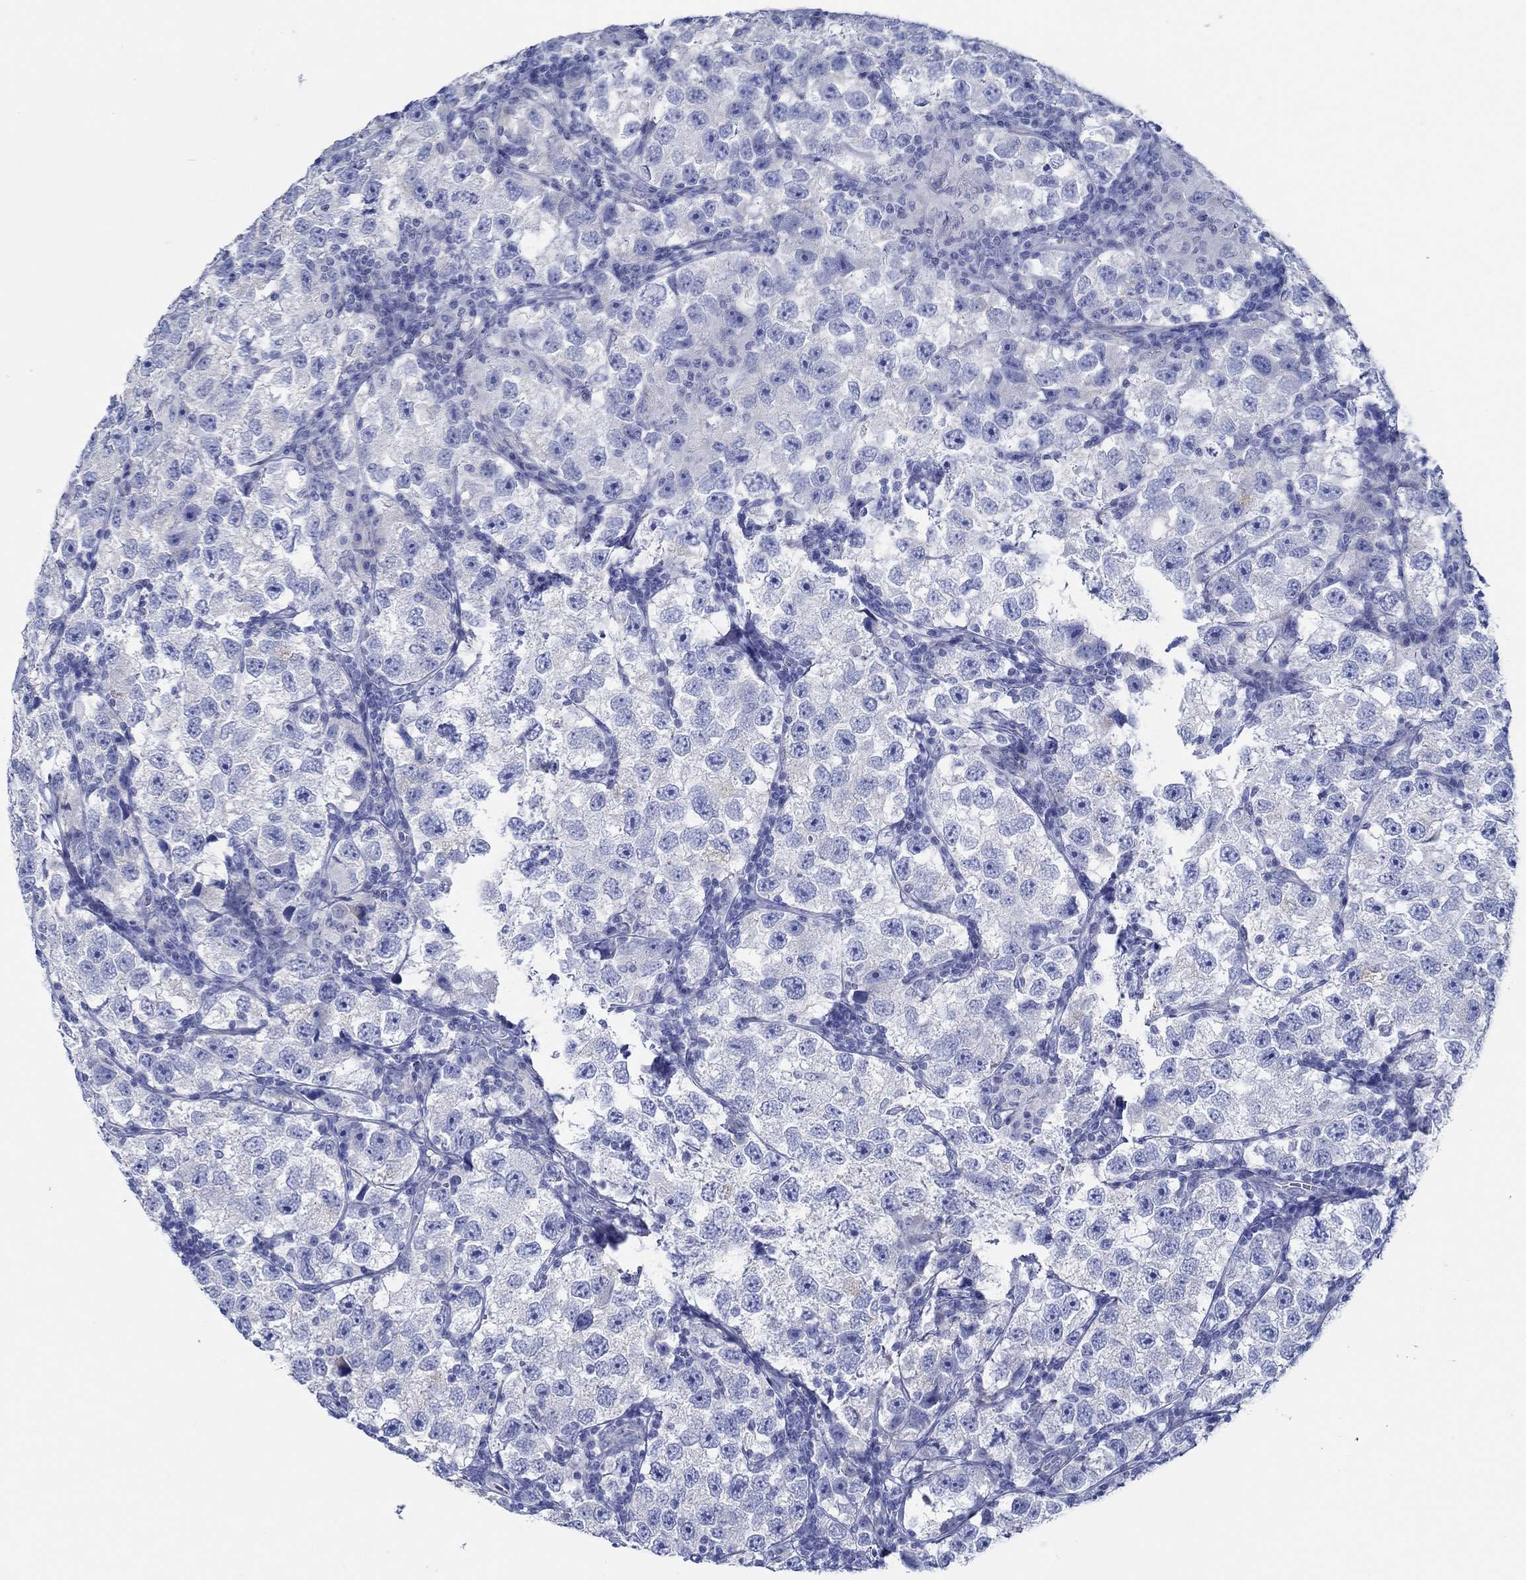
{"staining": {"intensity": "negative", "quantity": "none", "location": "none"}, "tissue": "testis cancer", "cell_type": "Tumor cells", "image_type": "cancer", "snomed": [{"axis": "morphology", "description": "Seminoma, NOS"}, {"axis": "topography", "description": "Testis"}], "caption": "High power microscopy image of an immunohistochemistry (IHC) image of seminoma (testis), revealing no significant staining in tumor cells.", "gene": "IGFBP6", "patient": {"sex": "male", "age": 26}}